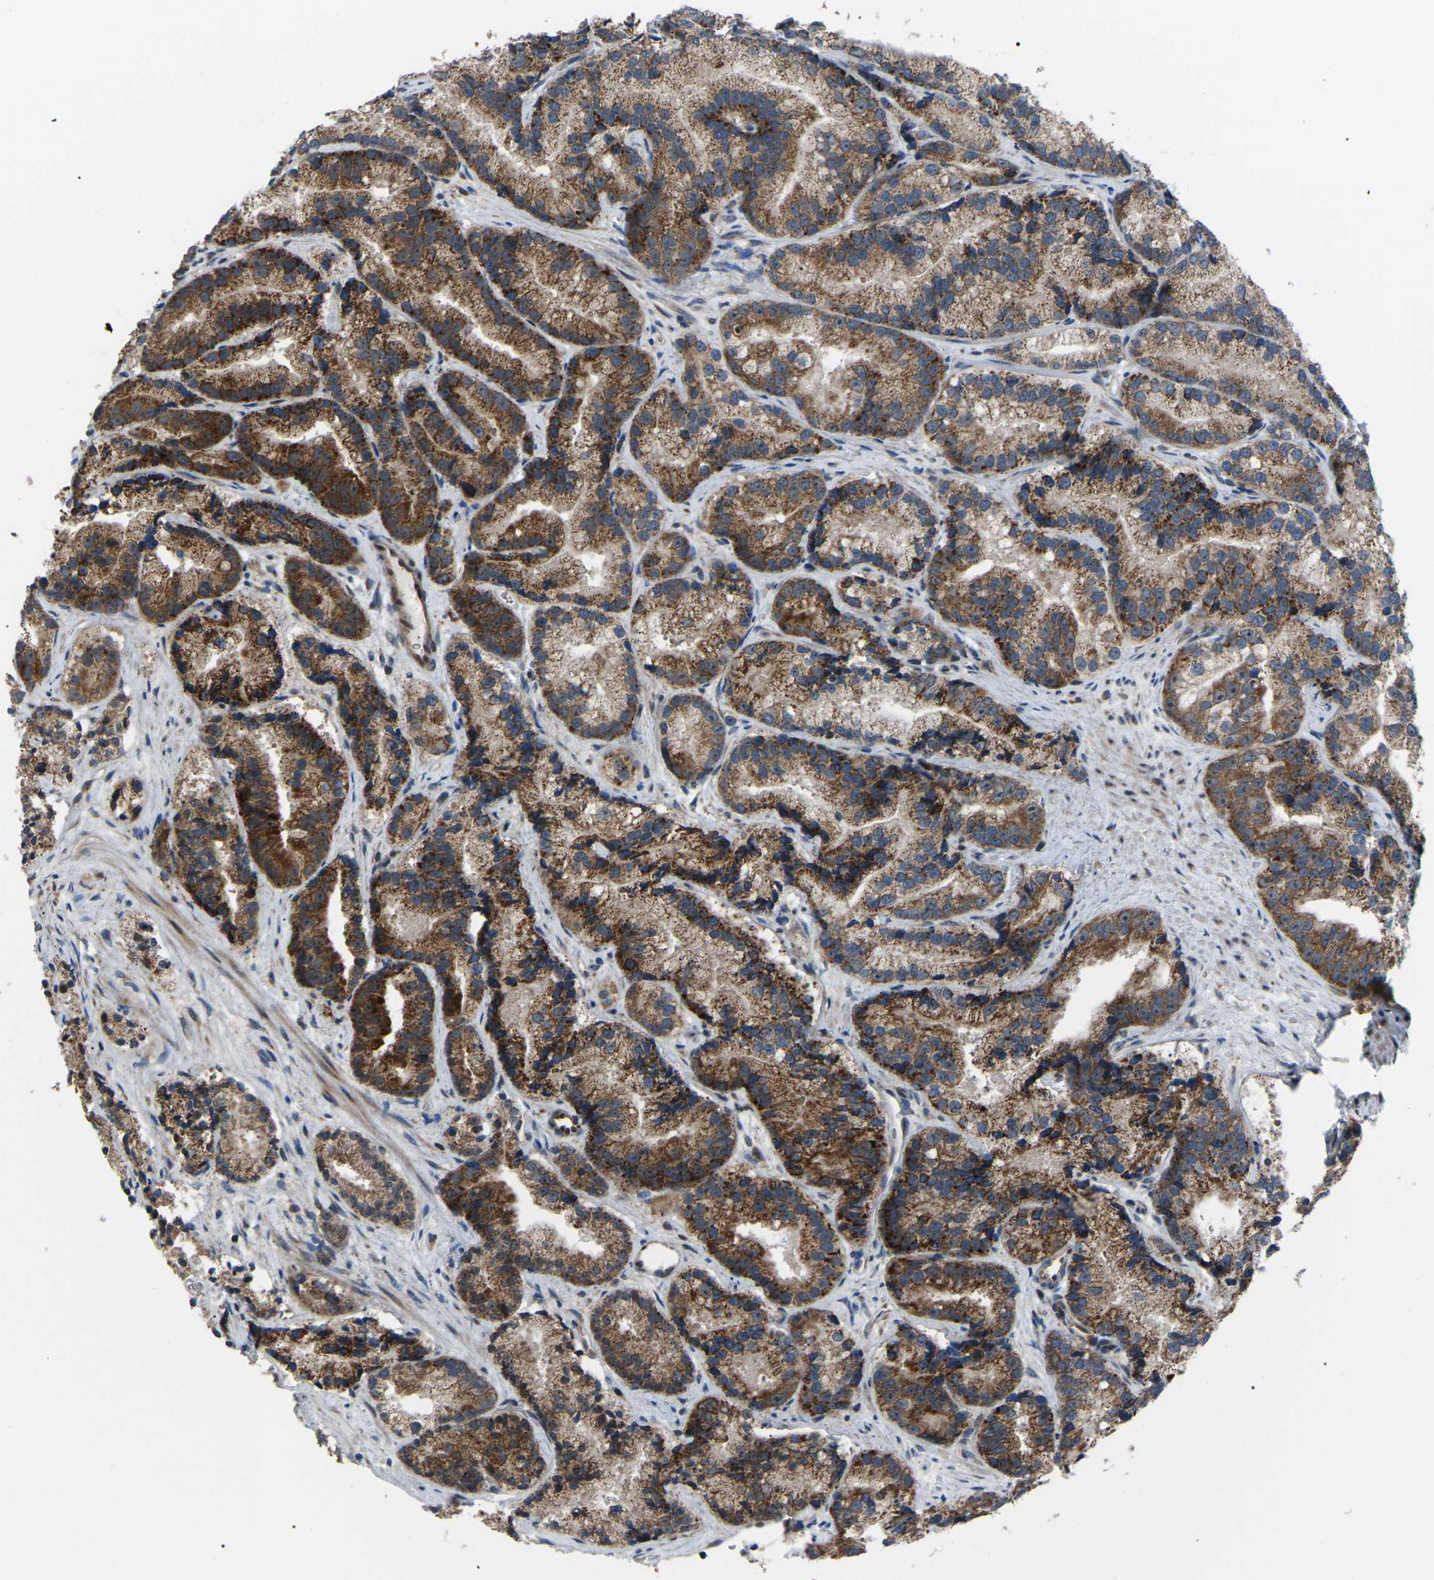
{"staining": {"intensity": "strong", "quantity": "25%-75%", "location": "cytoplasmic/membranous"}, "tissue": "prostate cancer", "cell_type": "Tumor cells", "image_type": "cancer", "snomed": [{"axis": "morphology", "description": "Adenocarcinoma, Low grade"}, {"axis": "topography", "description": "Prostate"}], "caption": "Prostate low-grade adenocarcinoma stained with a brown dye exhibits strong cytoplasmic/membranous positive staining in about 25%-75% of tumor cells.", "gene": "AGO2", "patient": {"sex": "male", "age": 89}}